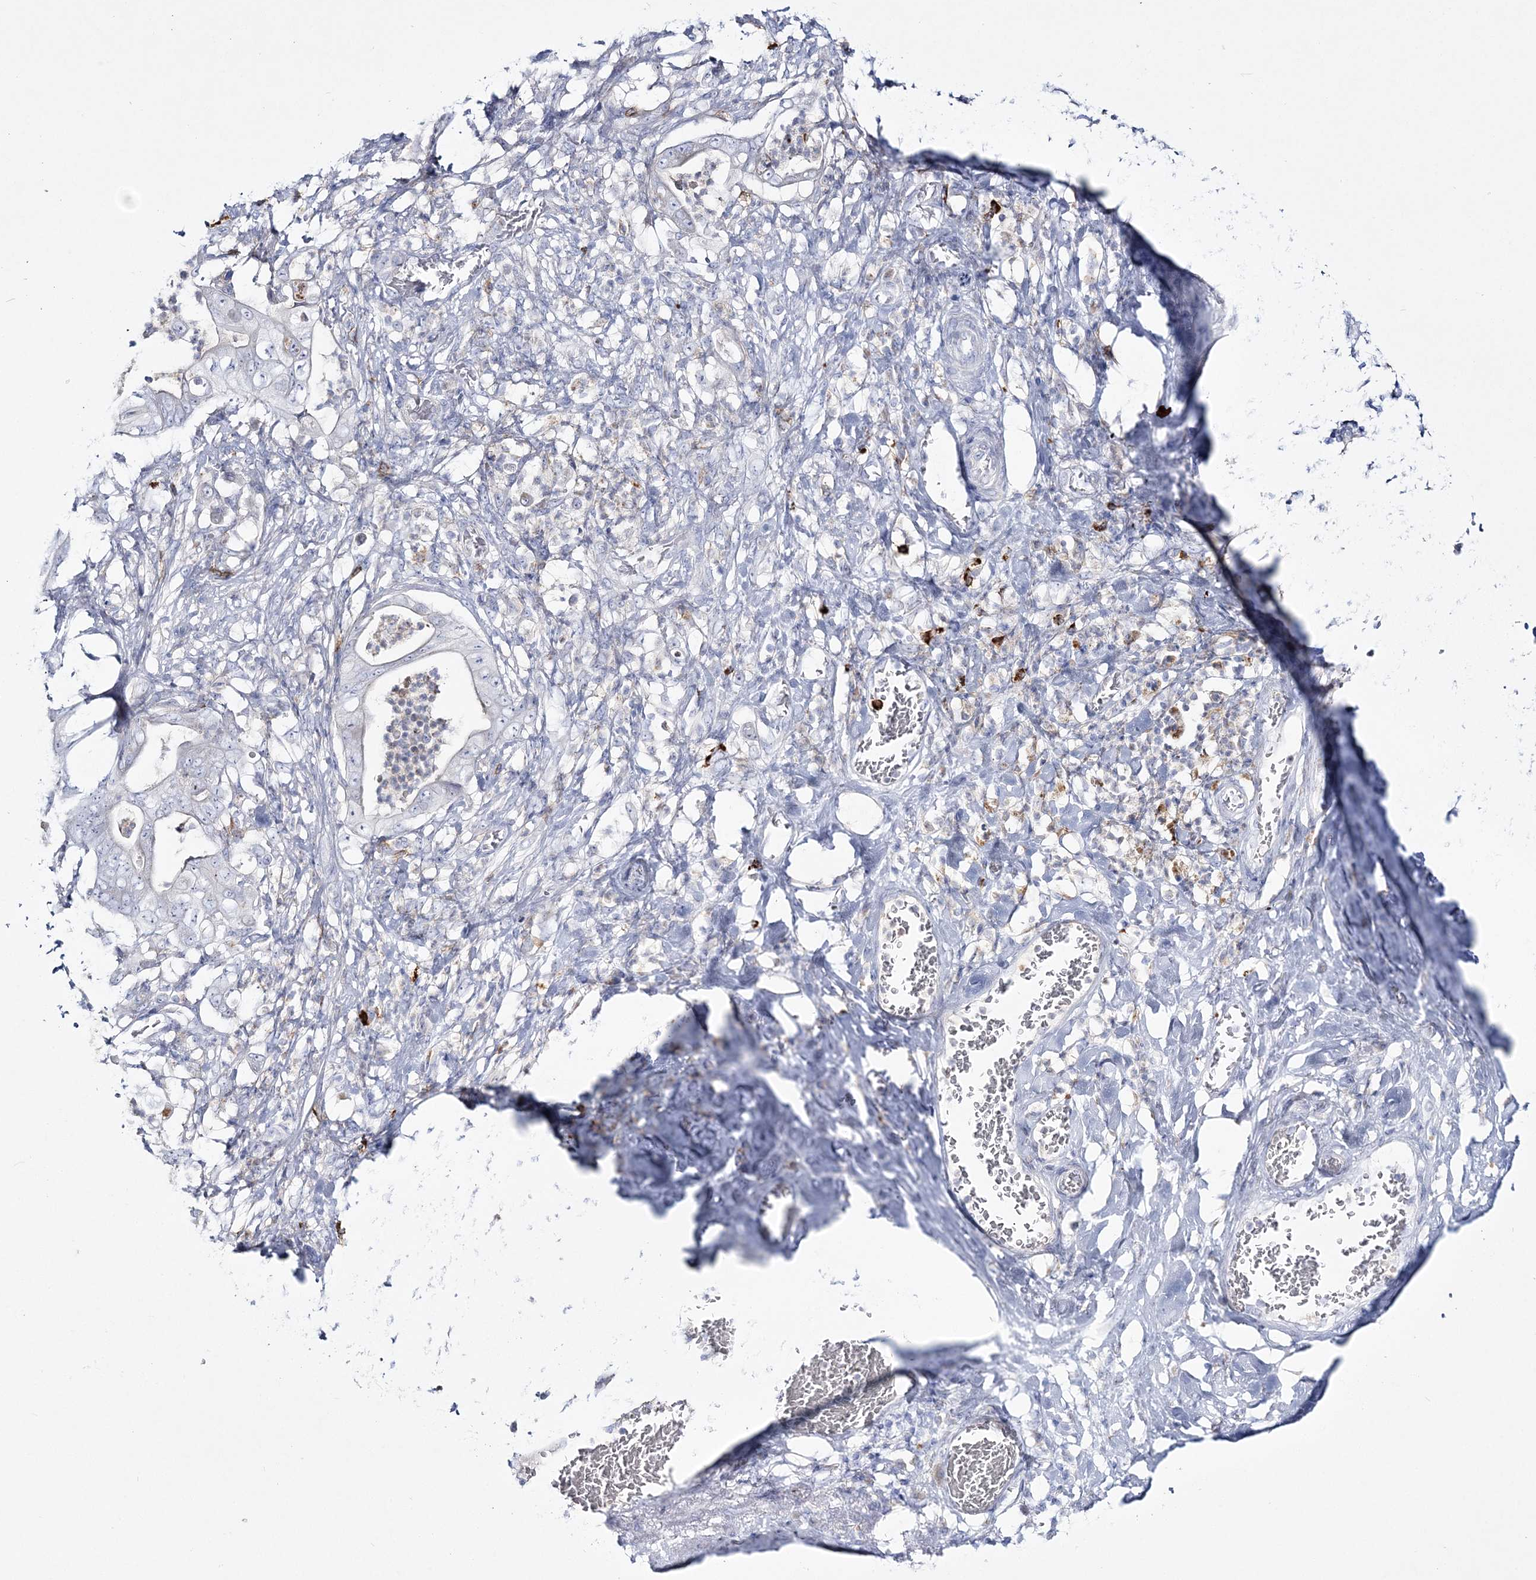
{"staining": {"intensity": "negative", "quantity": "none", "location": "none"}, "tissue": "stomach cancer", "cell_type": "Tumor cells", "image_type": "cancer", "snomed": [{"axis": "morphology", "description": "Adenocarcinoma, NOS"}, {"axis": "topography", "description": "Stomach"}], "caption": "Immunohistochemistry image of neoplastic tissue: human stomach cancer (adenocarcinoma) stained with DAB reveals no significant protein expression in tumor cells.", "gene": "WDSUB1", "patient": {"sex": "female", "age": 73}}